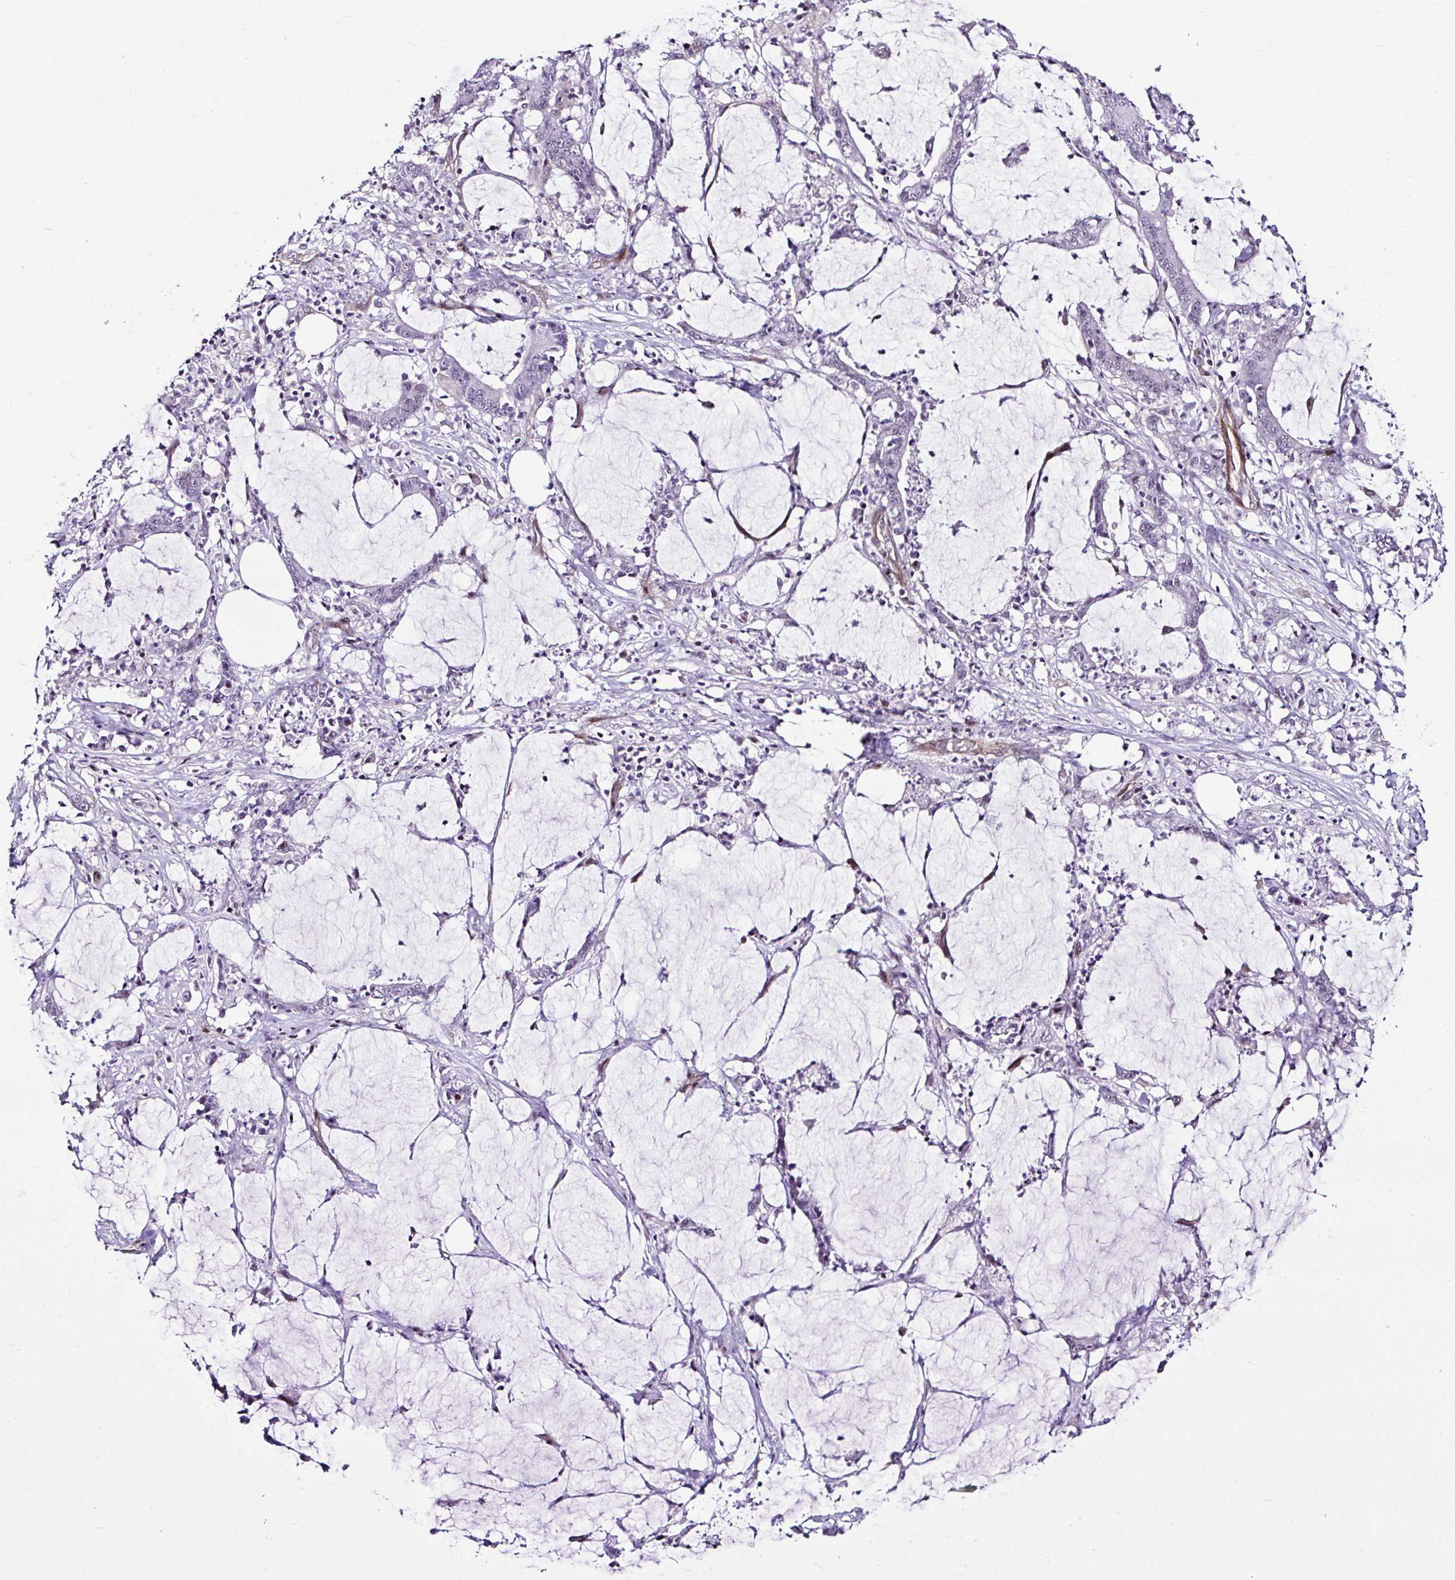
{"staining": {"intensity": "negative", "quantity": "none", "location": "none"}, "tissue": "stomach cancer", "cell_type": "Tumor cells", "image_type": "cancer", "snomed": [{"axis": "morphology", "description": "Adenocarcinoma, NOS"}, {"axis": "topography", "description": "Stomach, upper"}], "caption": "Immunohistochemistry (IHC) photomicrograph of neoplastic tissue: adenocarcinoma (stomach) stained with DAB shows no significant protein positivity in tumor cells. (DAB IHC visualized using brightfield microscopy, high magnification).", "gene": "FBXO34", "patient": {"sex": "male", "age": 68}}